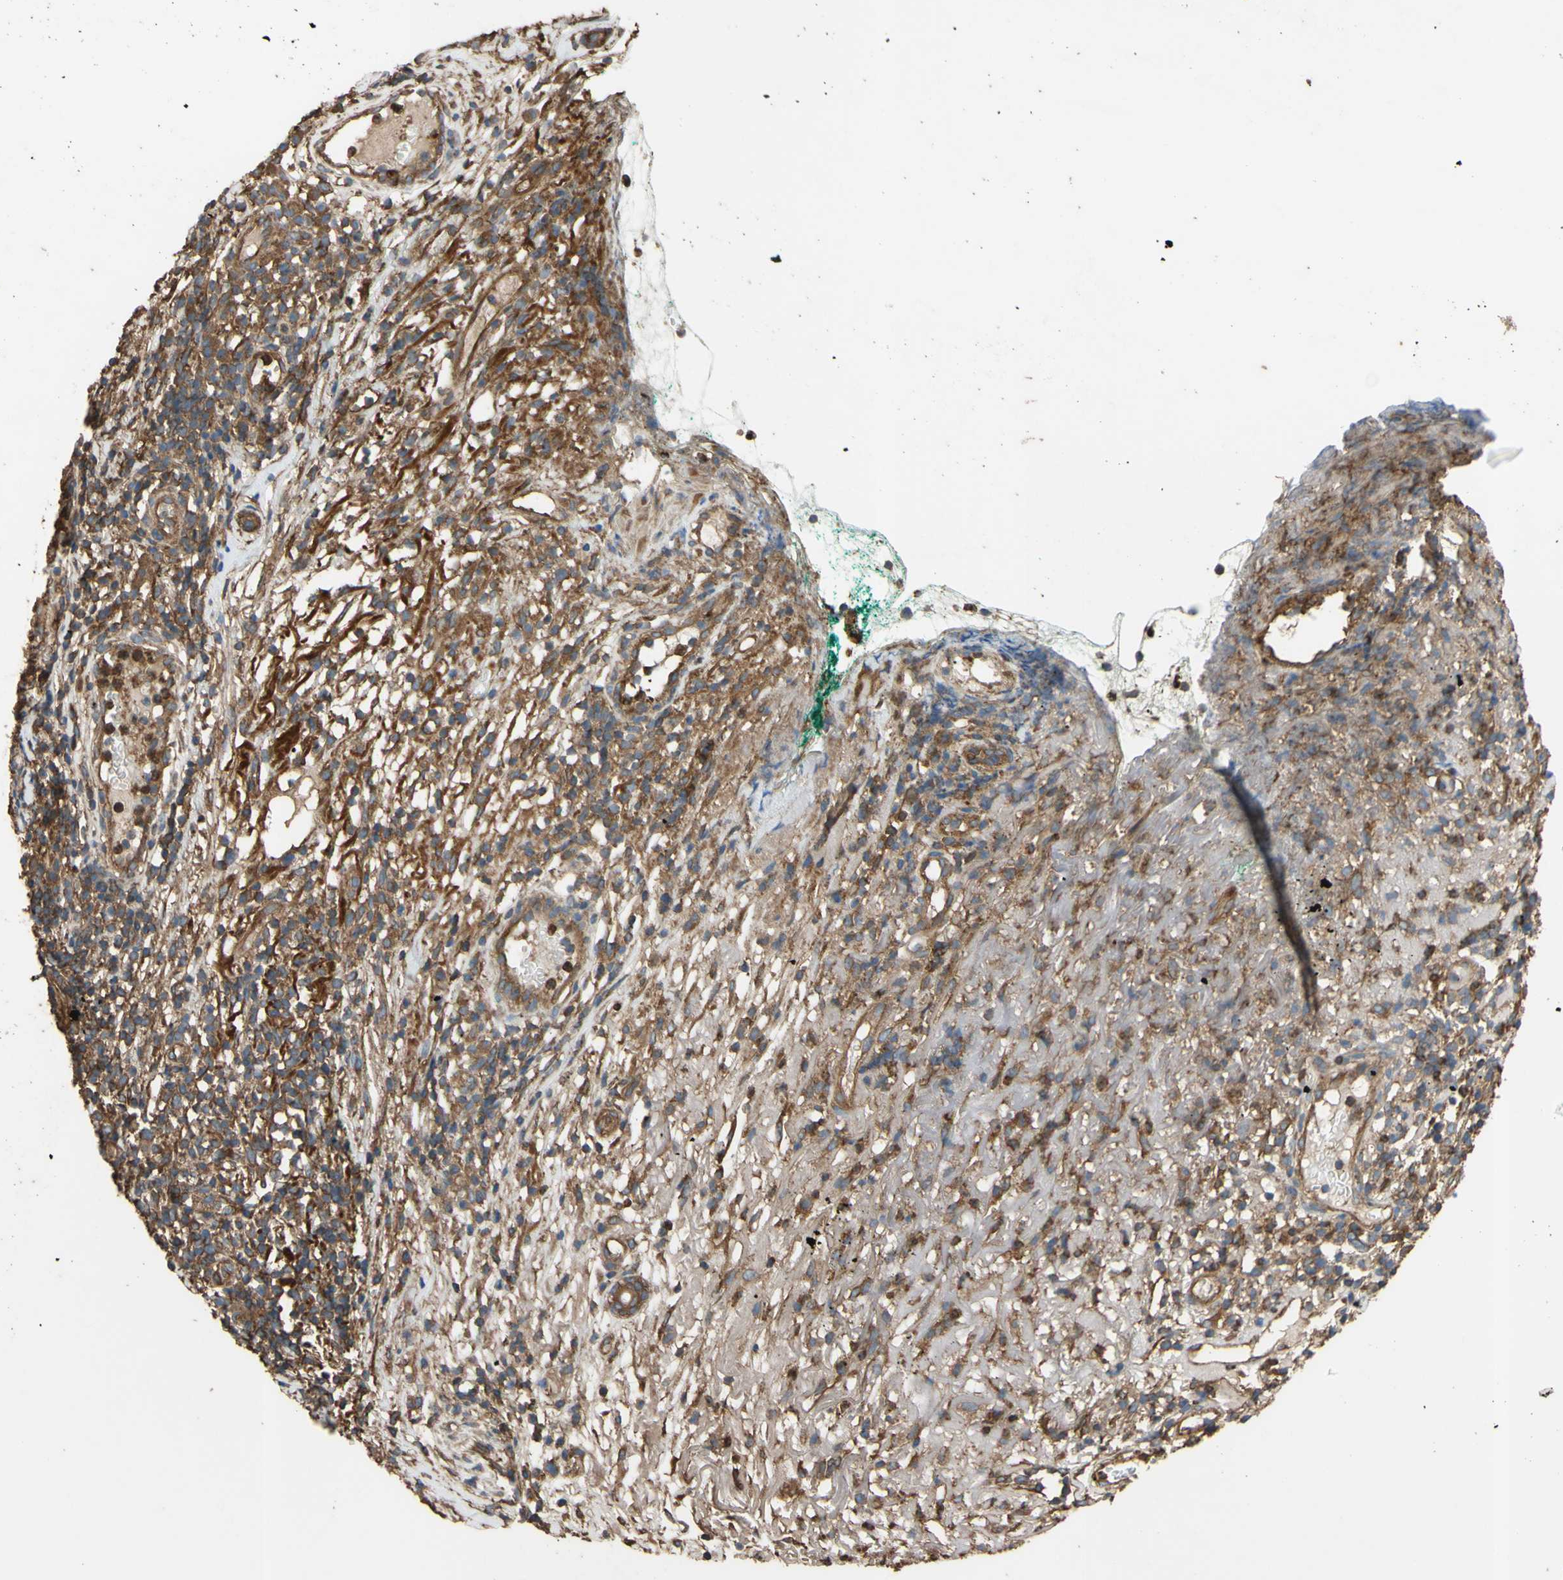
{"staining": {"intensity": "moderate", "quantity": ">75%", "location": "cytoplasmic/membranous"}, "tissue": "melanoma", "cell_type": "Tumor cells", "image_type": "cancer", "snomed": [{"axis": "morphology", "description": "Necrosis, NOS"}, {"axis": "morphology", "description": "Malignant melanoma, NOS"}, {"axis": "topography", "description": "Skin"}], "caption": "This is an image of immunohistochemistry (IHC) staining of melanoma, which shows moderate positivity in the cytoplasmic/membranous of tumor cells.", "gene": "CTTN", "patient": {"sex": "female", "age": 87}}